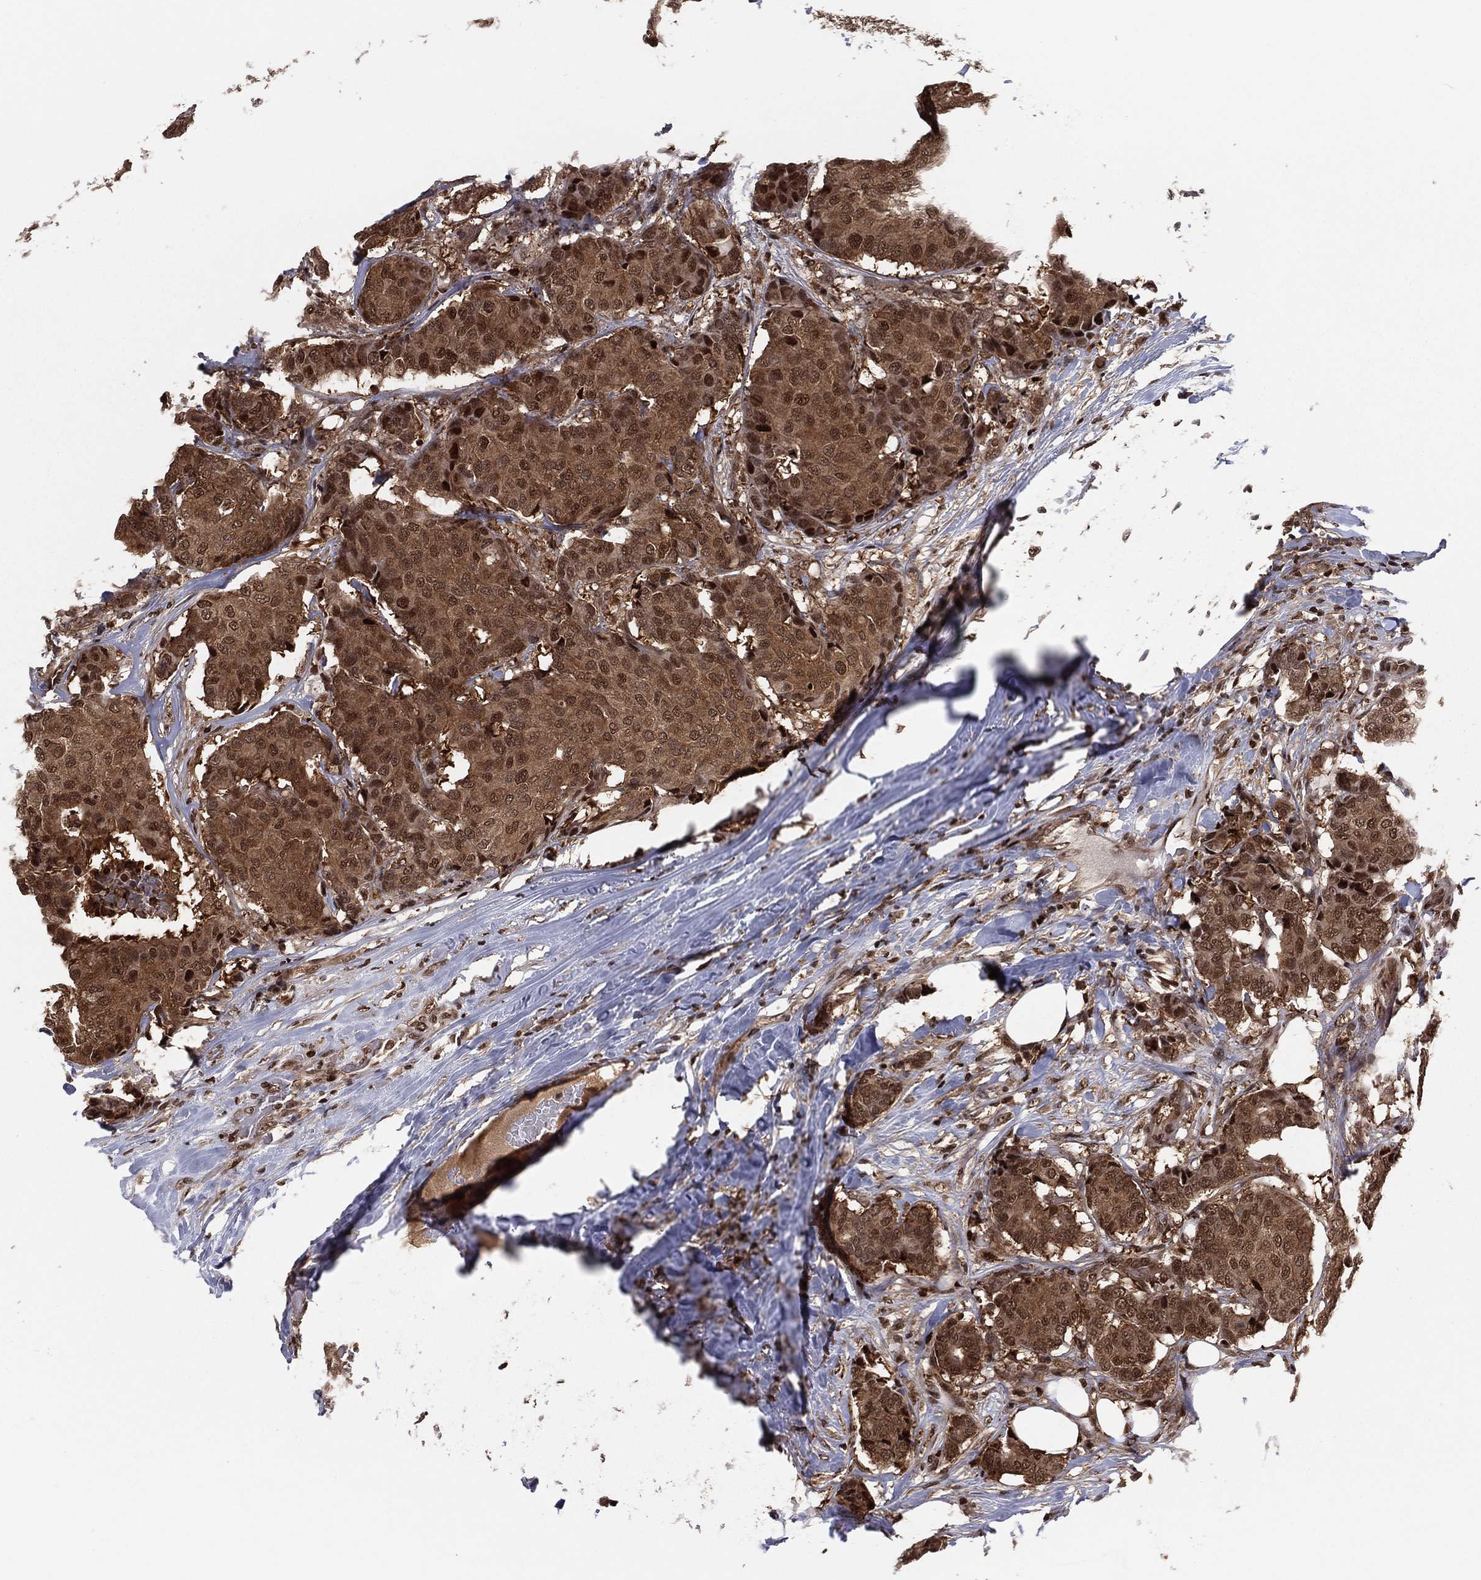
{"staining": {"intensity": "strong", "quantity": ">75%", "location": "cytoplasmic/membranous,nuclear"}, "tissue": "breast cancer", "cell_type": "Tumor cells", "image_type": "cancer", "snomed": [{"axis": "morphology", "description": "Duct carcinoma"}, {"axis": "topography", "description": "Breast"}], "caption": "Immunohistochemistry image of neoplastic tissue: human breast cancer stained using immunohistochemistry displays high levels of strong protein expression localized specifically in the cytoplasmic/membranous and nuclear of tumor cells, appearing as a cytoplasmic/membranous and nuclear brown color.", "gene": "PSMA1", "patient": {"sex": "female", "age": 75}}